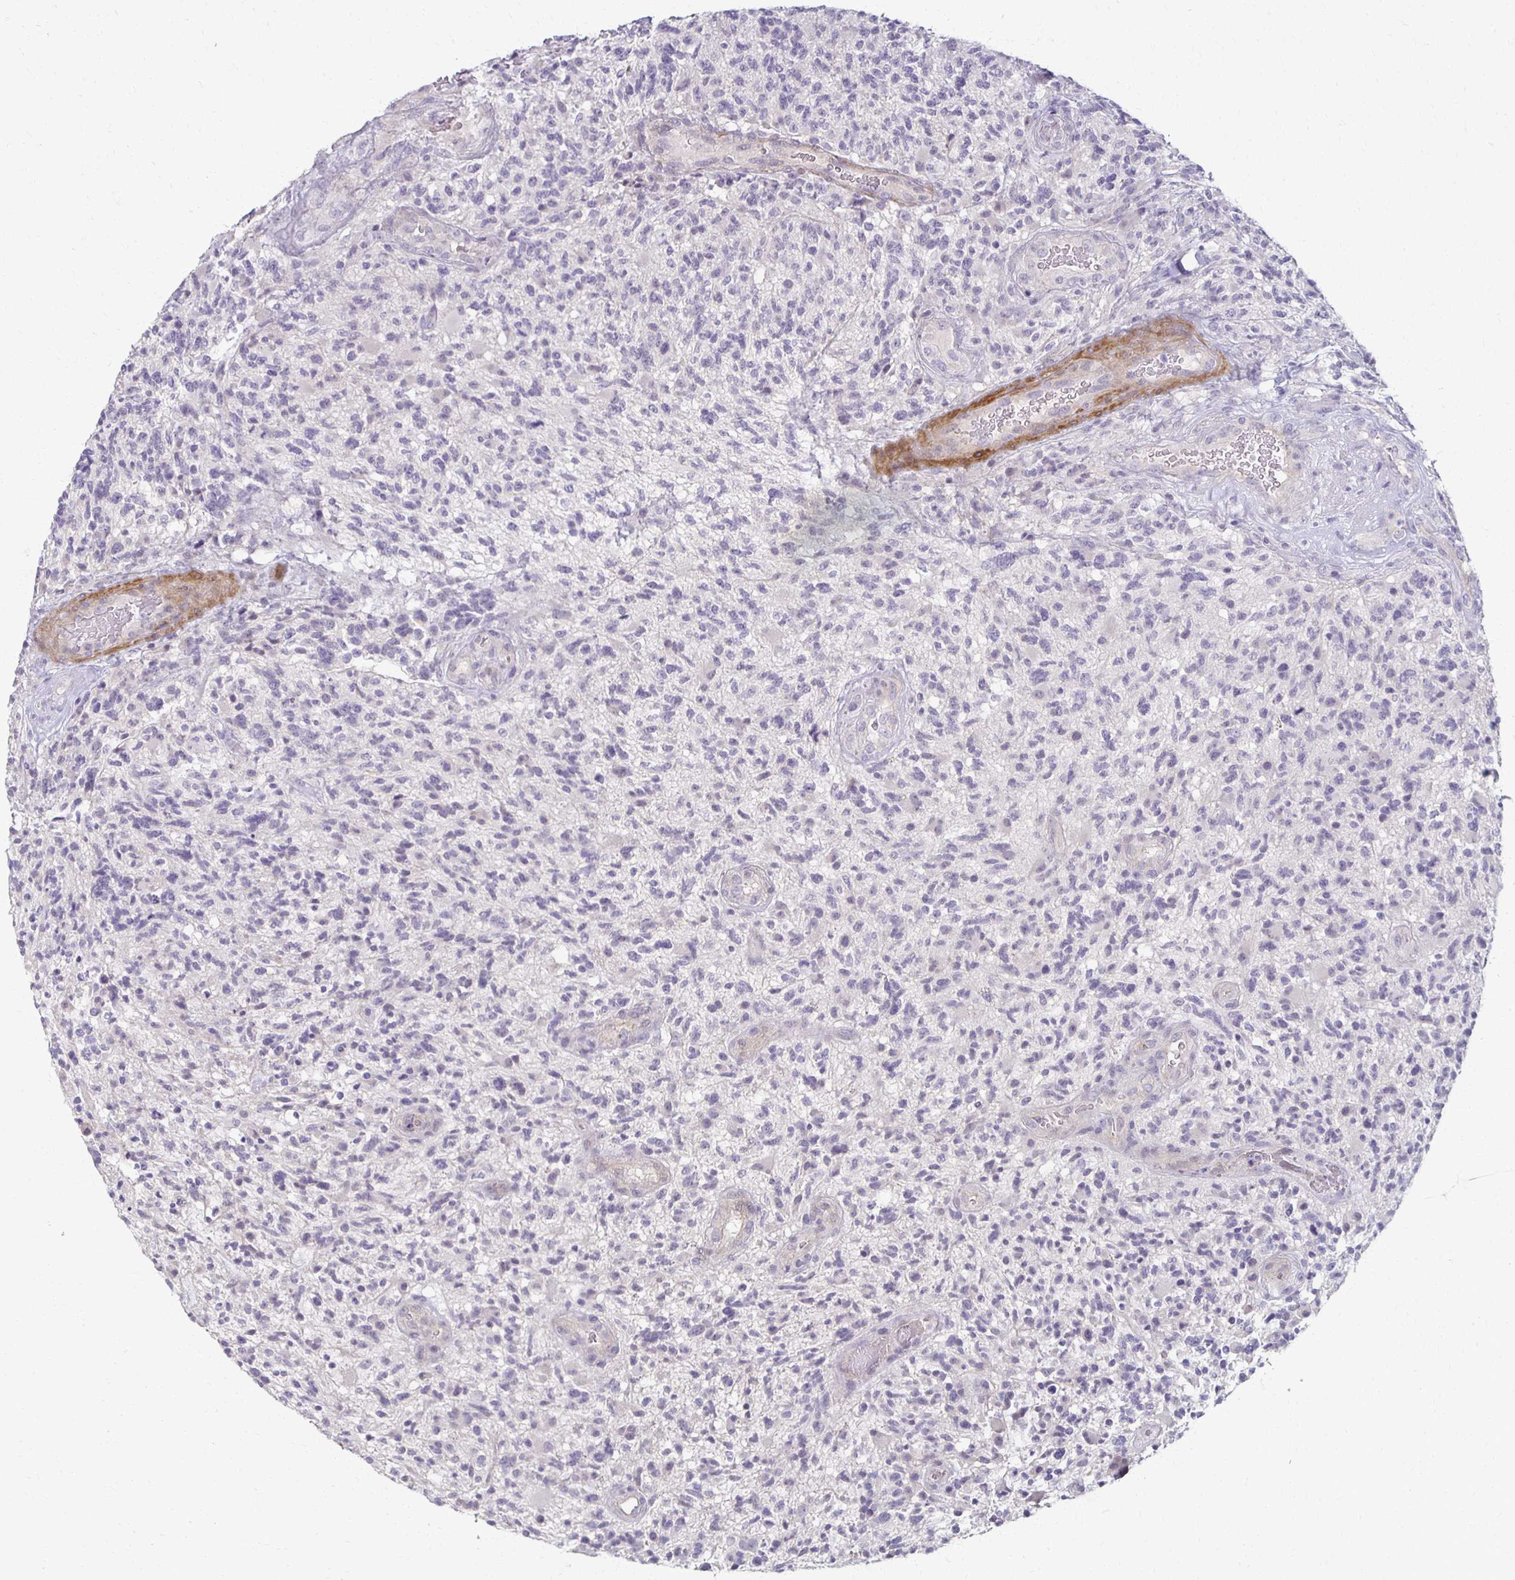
{"staining": {"intensity": "negative", "quantity": "none", "location": "none"}, "tissue": "glioma", "cell_type": "Tumor cells", "image_type": "cancer", "snomed": [{"axis": "morphology", "description": "Glioma, malignant, High grade"}, {"axis": "topography", "description": "Brain"}], "caption": "Immunohistochemistry histopathology image of malignant glioma (high-grade) stained for a protein (brown), which exhibits no positivity in tumor cells. (Immunohistochemistry, brightfield microscopy, high magnification).", "gene": "FOXO4", "patient": {"sex": "female", "age": 71}}